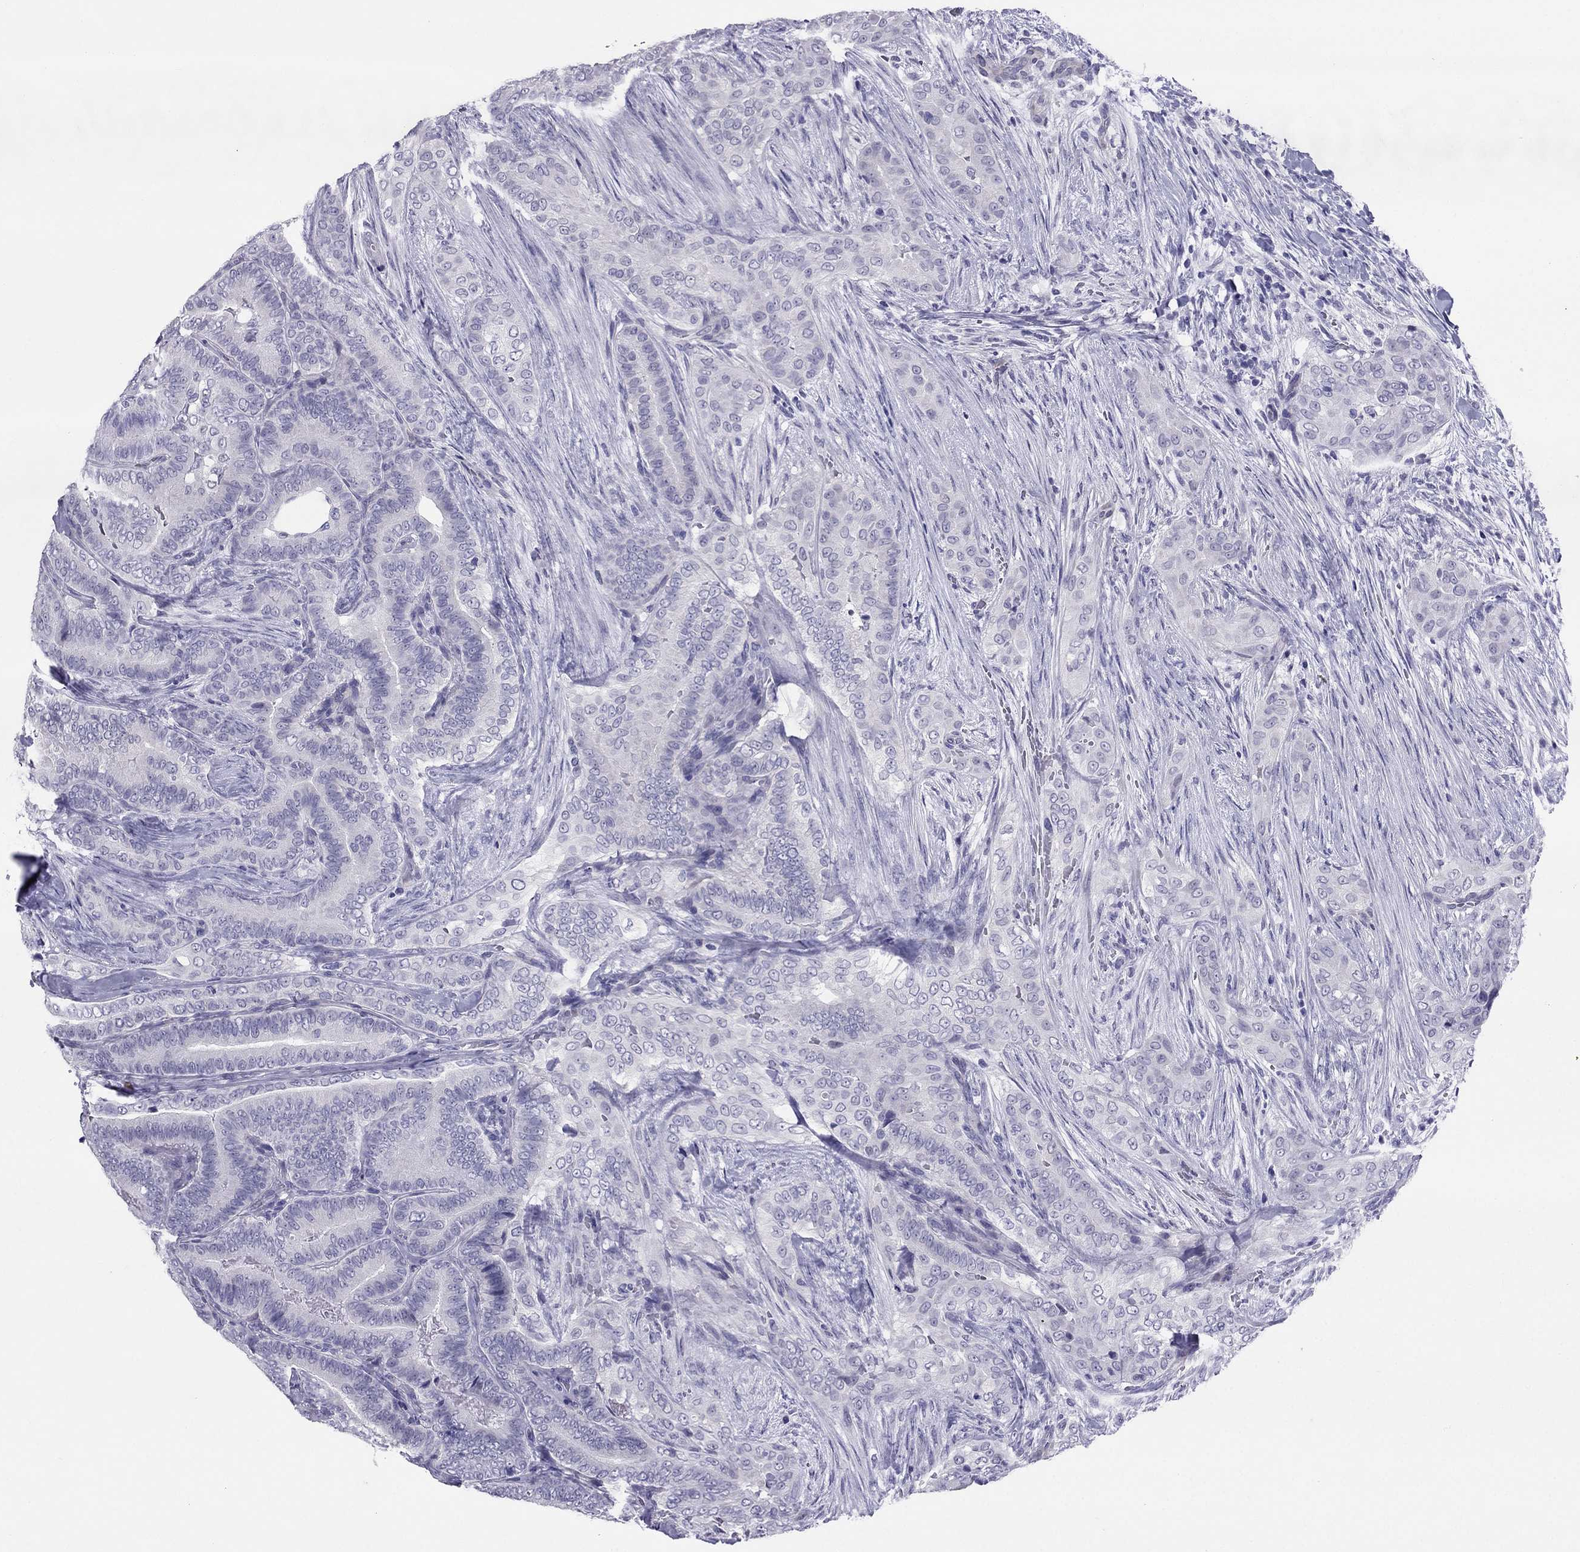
{"staining": {"intensity": "negative", "quantity": "none", "location": "none"}, "tissue": "thyroid cancer", "cell_type": "Tumor cells", "image_type": "cancer", "snomed": [{"axis": "morphology", "description": "Papillary adenocarcinoma, NOS"}, {"axis": "topography", "description": "Thyroid gland"}], "caption": "There is no significant positivity in tumor cells of thyroid cancer (papillary adenocarcinoma).", "gene": "CROCC2", "patient": {"sex": "male", "age": 61}}